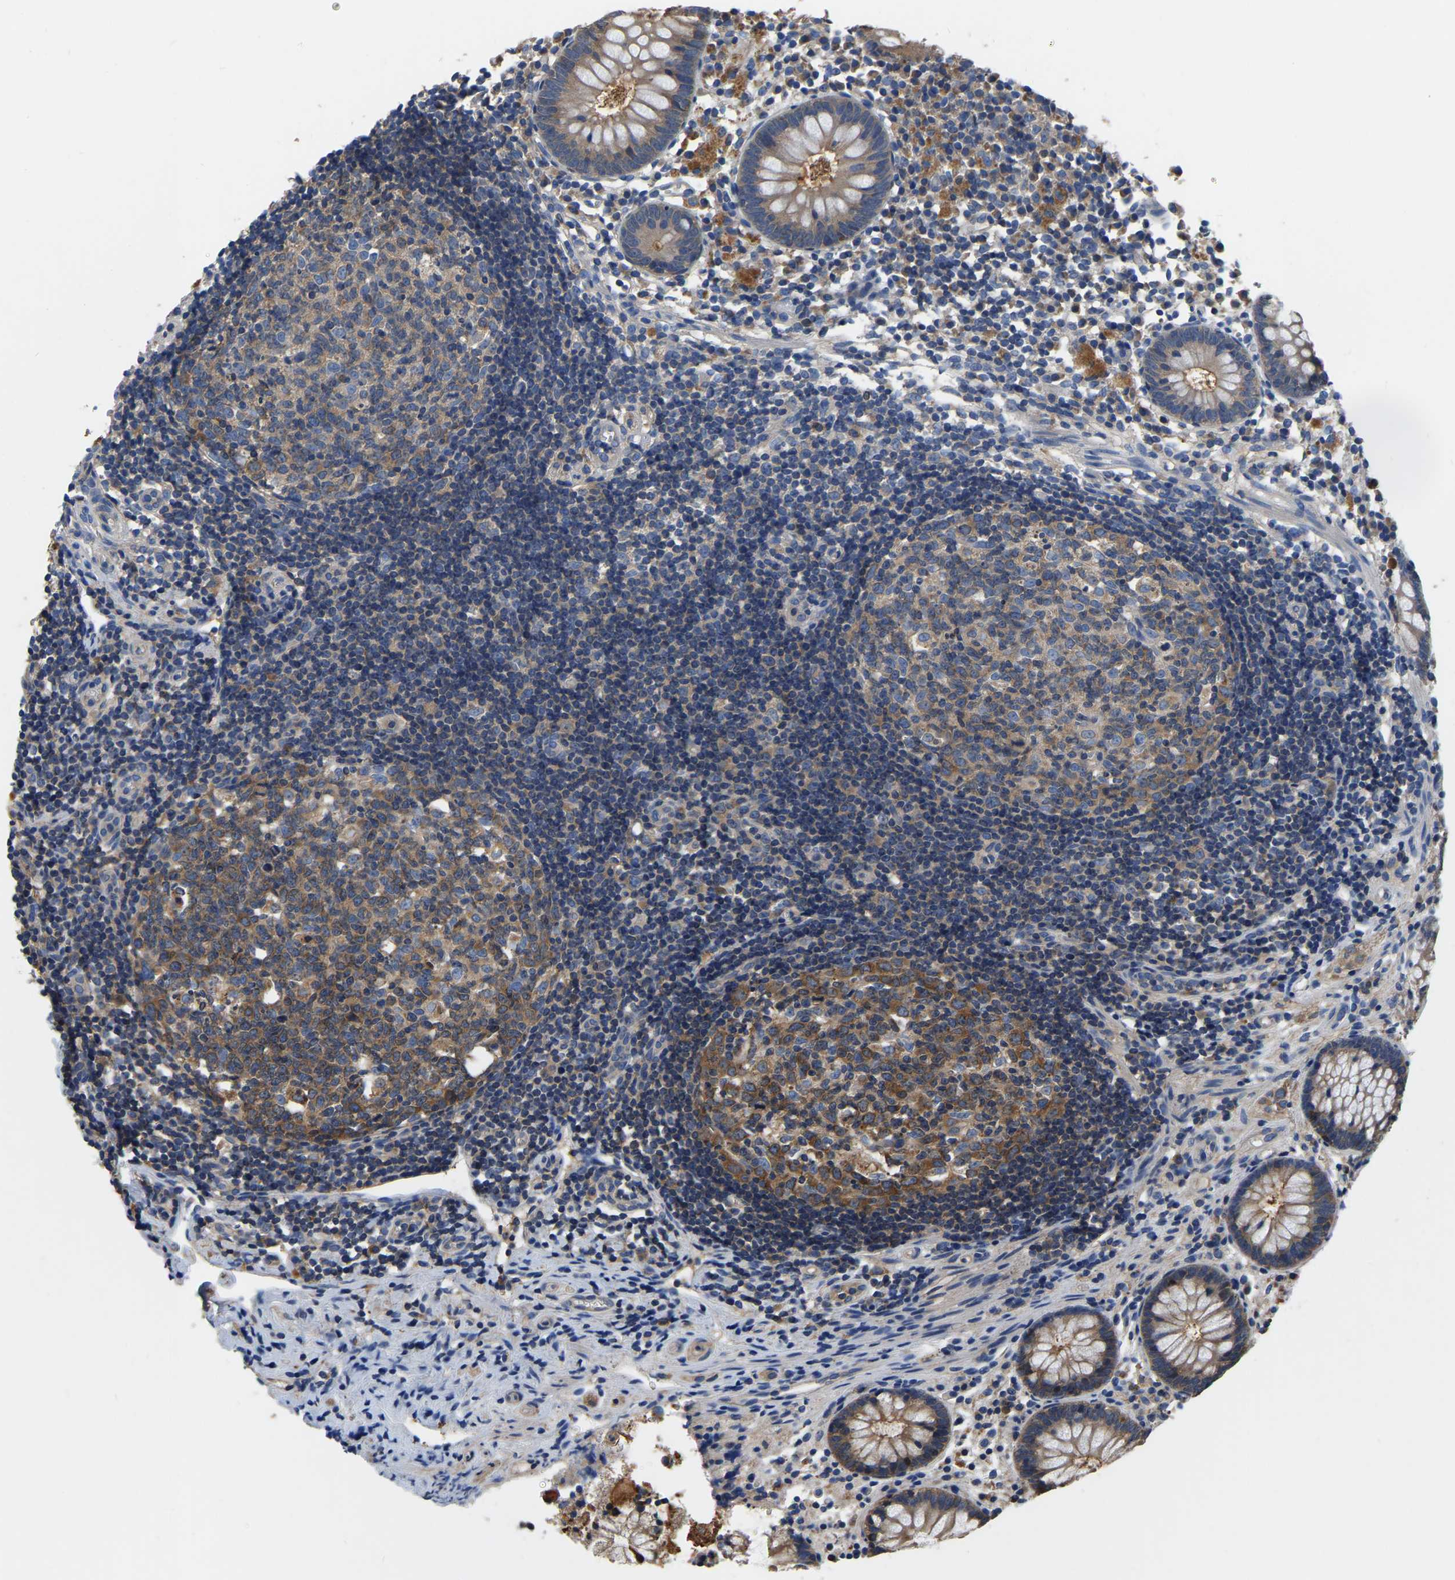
{"staining": {"intensity": "moderate", "quantity": ">75%", "location": "cytoplasmic/membranous"}, "tissue": "appendix", "cell_type": "Glandular cells", "image_type": "normal", "snomed": [{"axis": "morphology", "description": "Normal tissue, NOS"}, {"axis": "topography", "description": "Appendix"}], "caption": "Immunohistochemistry (DAB (3,3'-diaminobenzidine)) staining of unremarkable appendix demonstrates moderate cytoplasmic/membranous protein positivity in about >75% of glandular cells.", "gene": "GARS1", "patient": {"sex": "female", "age": 20}}